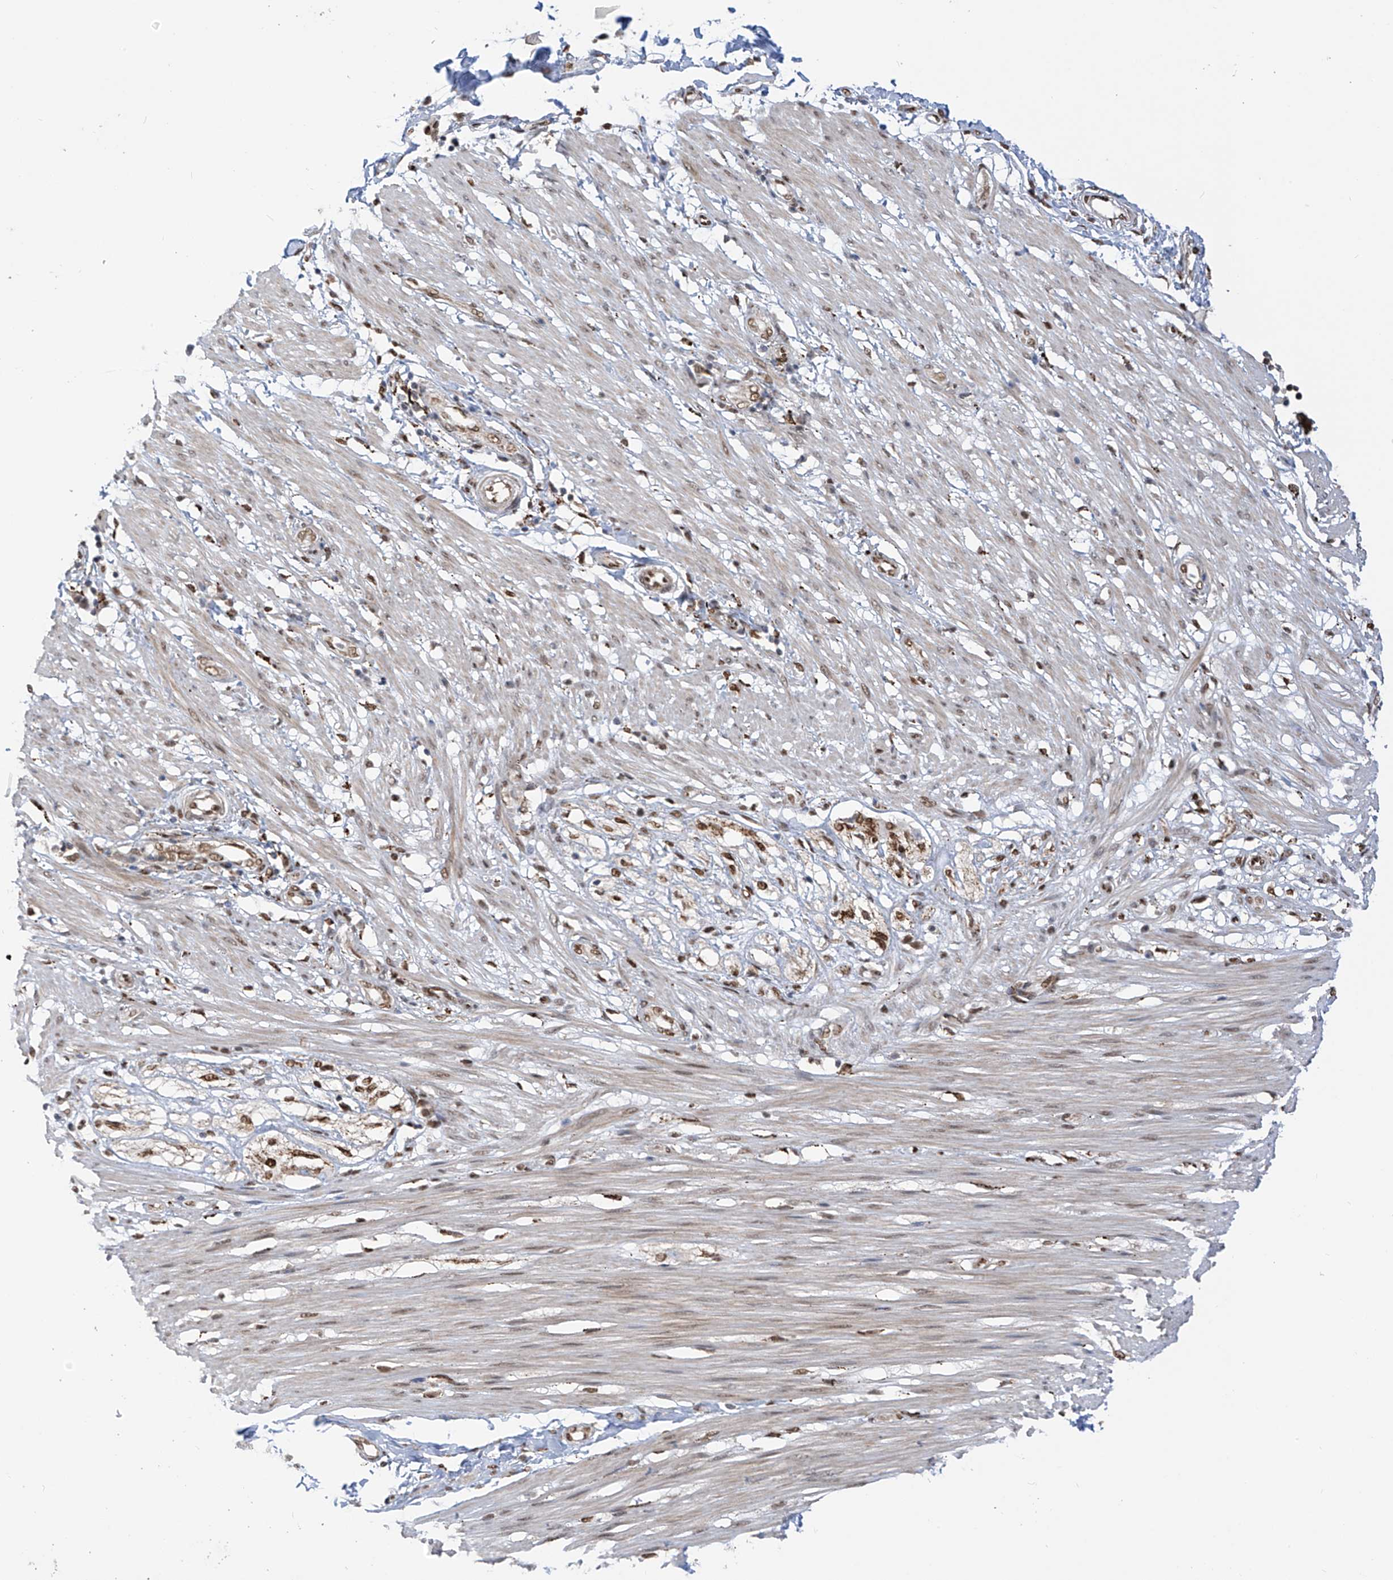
{"staining": {"intensity": "moderate", "quantity": "25%-75%", "location": "nuclear"}, "tissue": "smooth muscle", "cell_type": "Smooth muscle cells", "image_type": "normal", "snomed": [{"axis": "morphology", "description": "Normal tissue, NOS"}, {"axis": "morphology", "description": "Adenocarcinoma, NOS"}, {"axis": "topography", "description": "Colon"}, {"axis": "topography", "description": "Peripheral nerve tissue"}], "caption": "Immunohistochemistry staining of normal smooth muscle, which exhibits medium levels of moderate nuclear staining in approximately 25%-75% of smooth muscle cells indicating moderate nuclear protein expression. The staining was performed using DAB (3,3'-diaminobenzidine) (brown) for protein detection and nuclei were counterstained in hematoxylin (blue).", "gene": "PM20D2", "patient": {"sex": "male", "age": 14}}